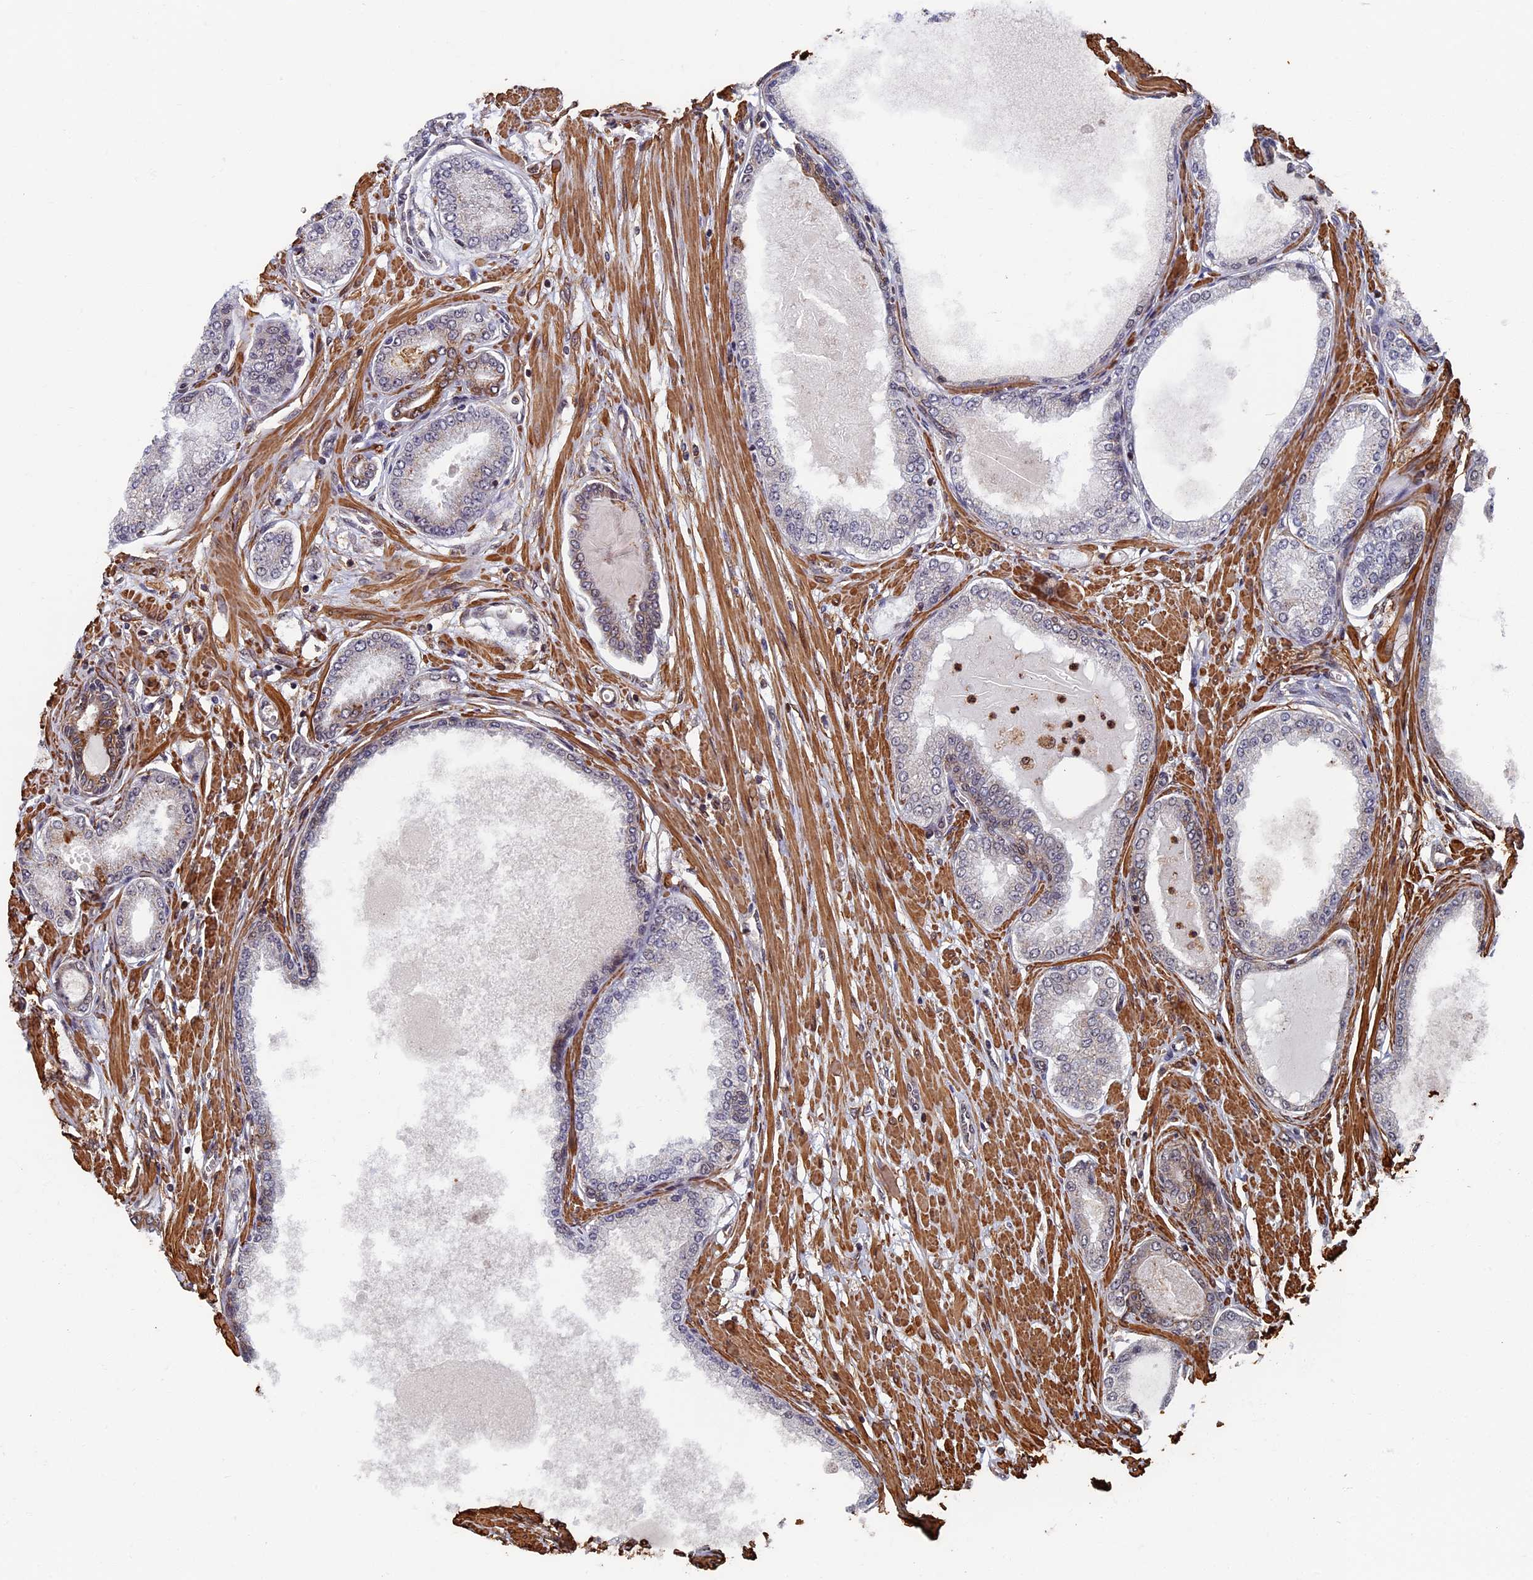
{"staining": {"intensity": "negative", "quantity": "none", "location": "none"}, "tissue": "prostate cancer", "cell_type": "Tumor cells", "image_type": "cancer", "snomed": [{"axis": "morphology", "description": "Adenocarcinoma, Low grade"}, {"axis": "topography", "description": "Prostate"}], "caption": "This is an immunohistochemistry micrograph of human prostate cancer. There is no staining in tumor cells.", "gene": "CTDP1", "patient": {"sex": "male", "age": 63}}